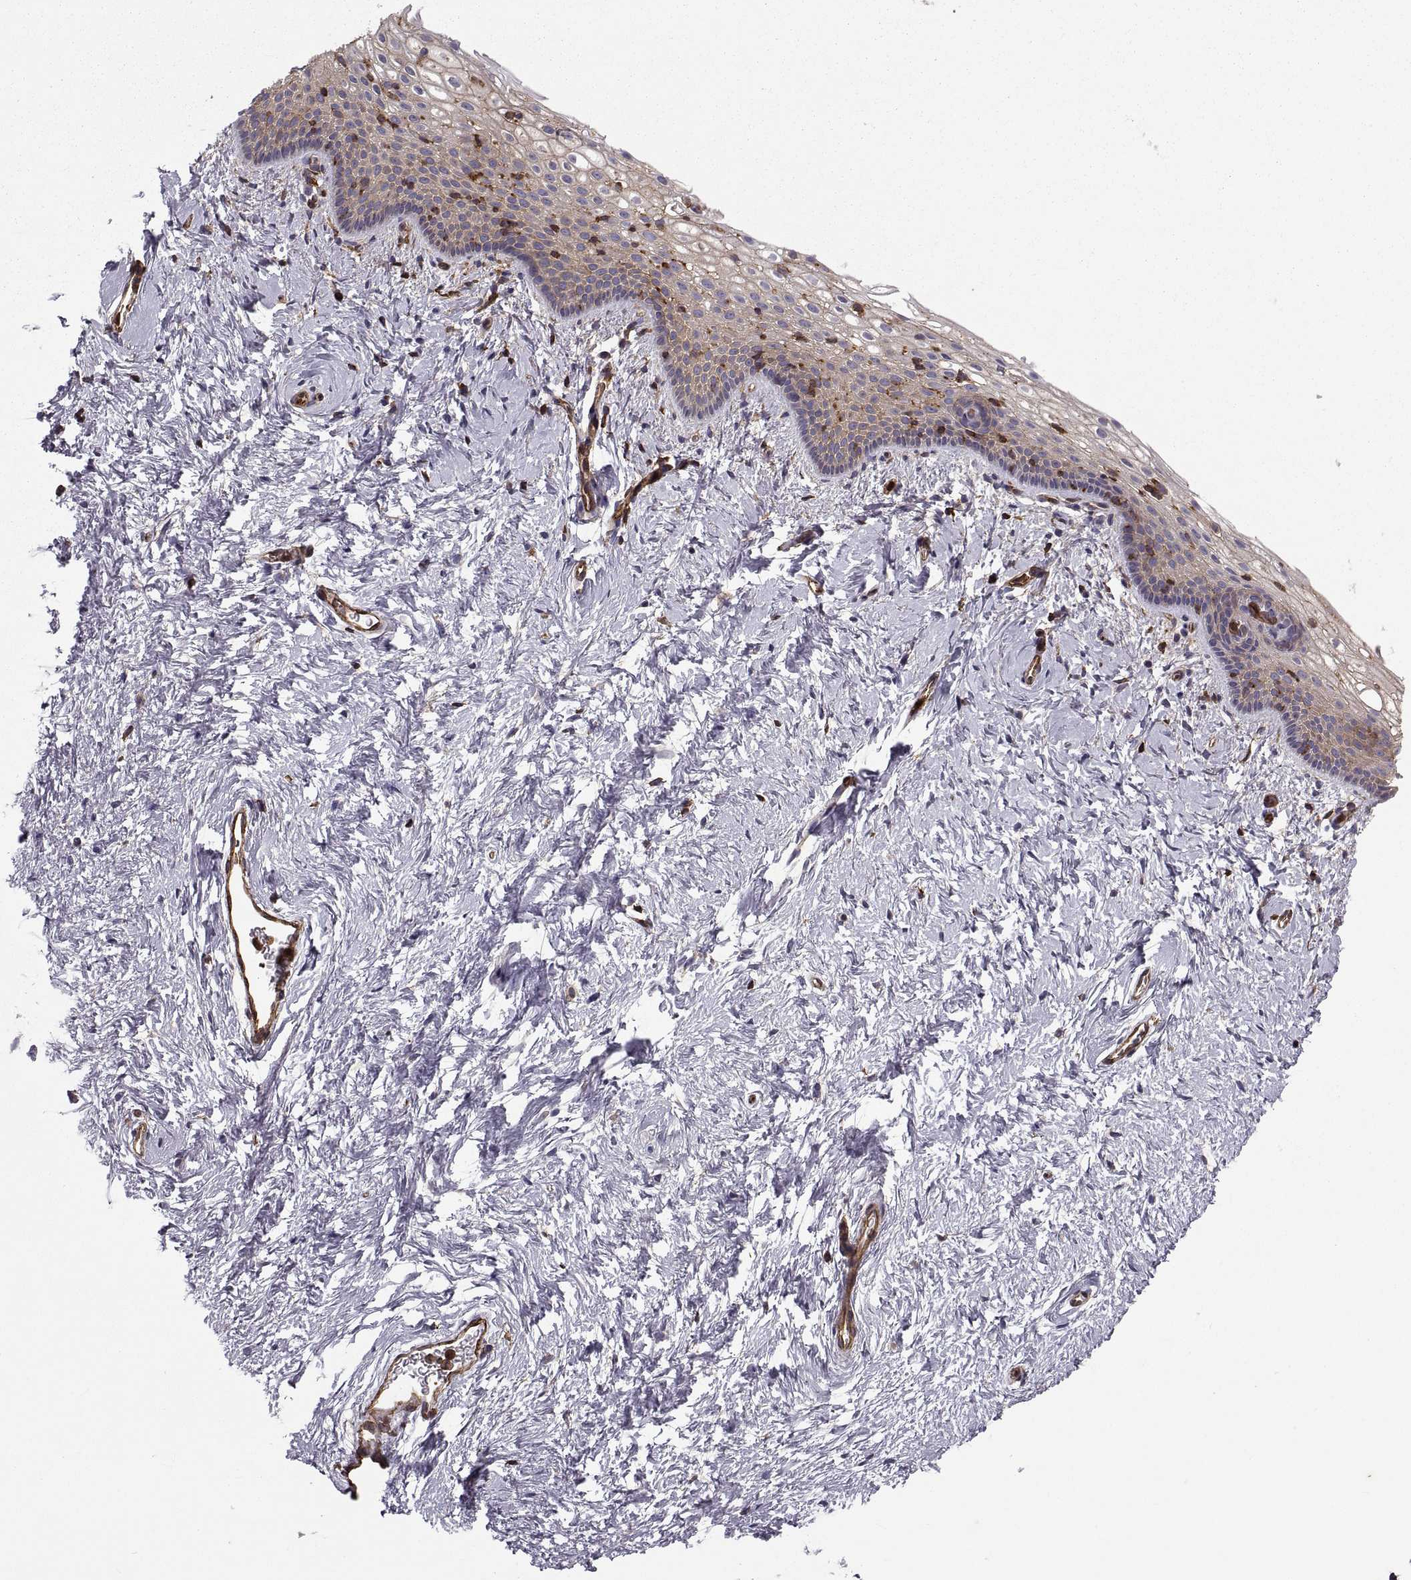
{"staining": {"intensity": "weak", "quantity": "<25%", "location": "cytoplasmic/membranous"}, "tissue": "vagina", "cell_type": "Squamous epithelial cells", "image_type": "normal", "snomed": [{"axis": "morphology", "description": "Normal tissue, NOS"}, {"axis": "topography", "description": "Vagina"}], "caption": "High magnification brightfield microscopy of benign vagina stained with DAB (brown) and counterstained with hematoxylin (blue): squamous epithelial cells show no significant positivity. Nuclei are stained in blue.", "gene": "MYH9", "patient": {"sex": "female", "age": 61}}